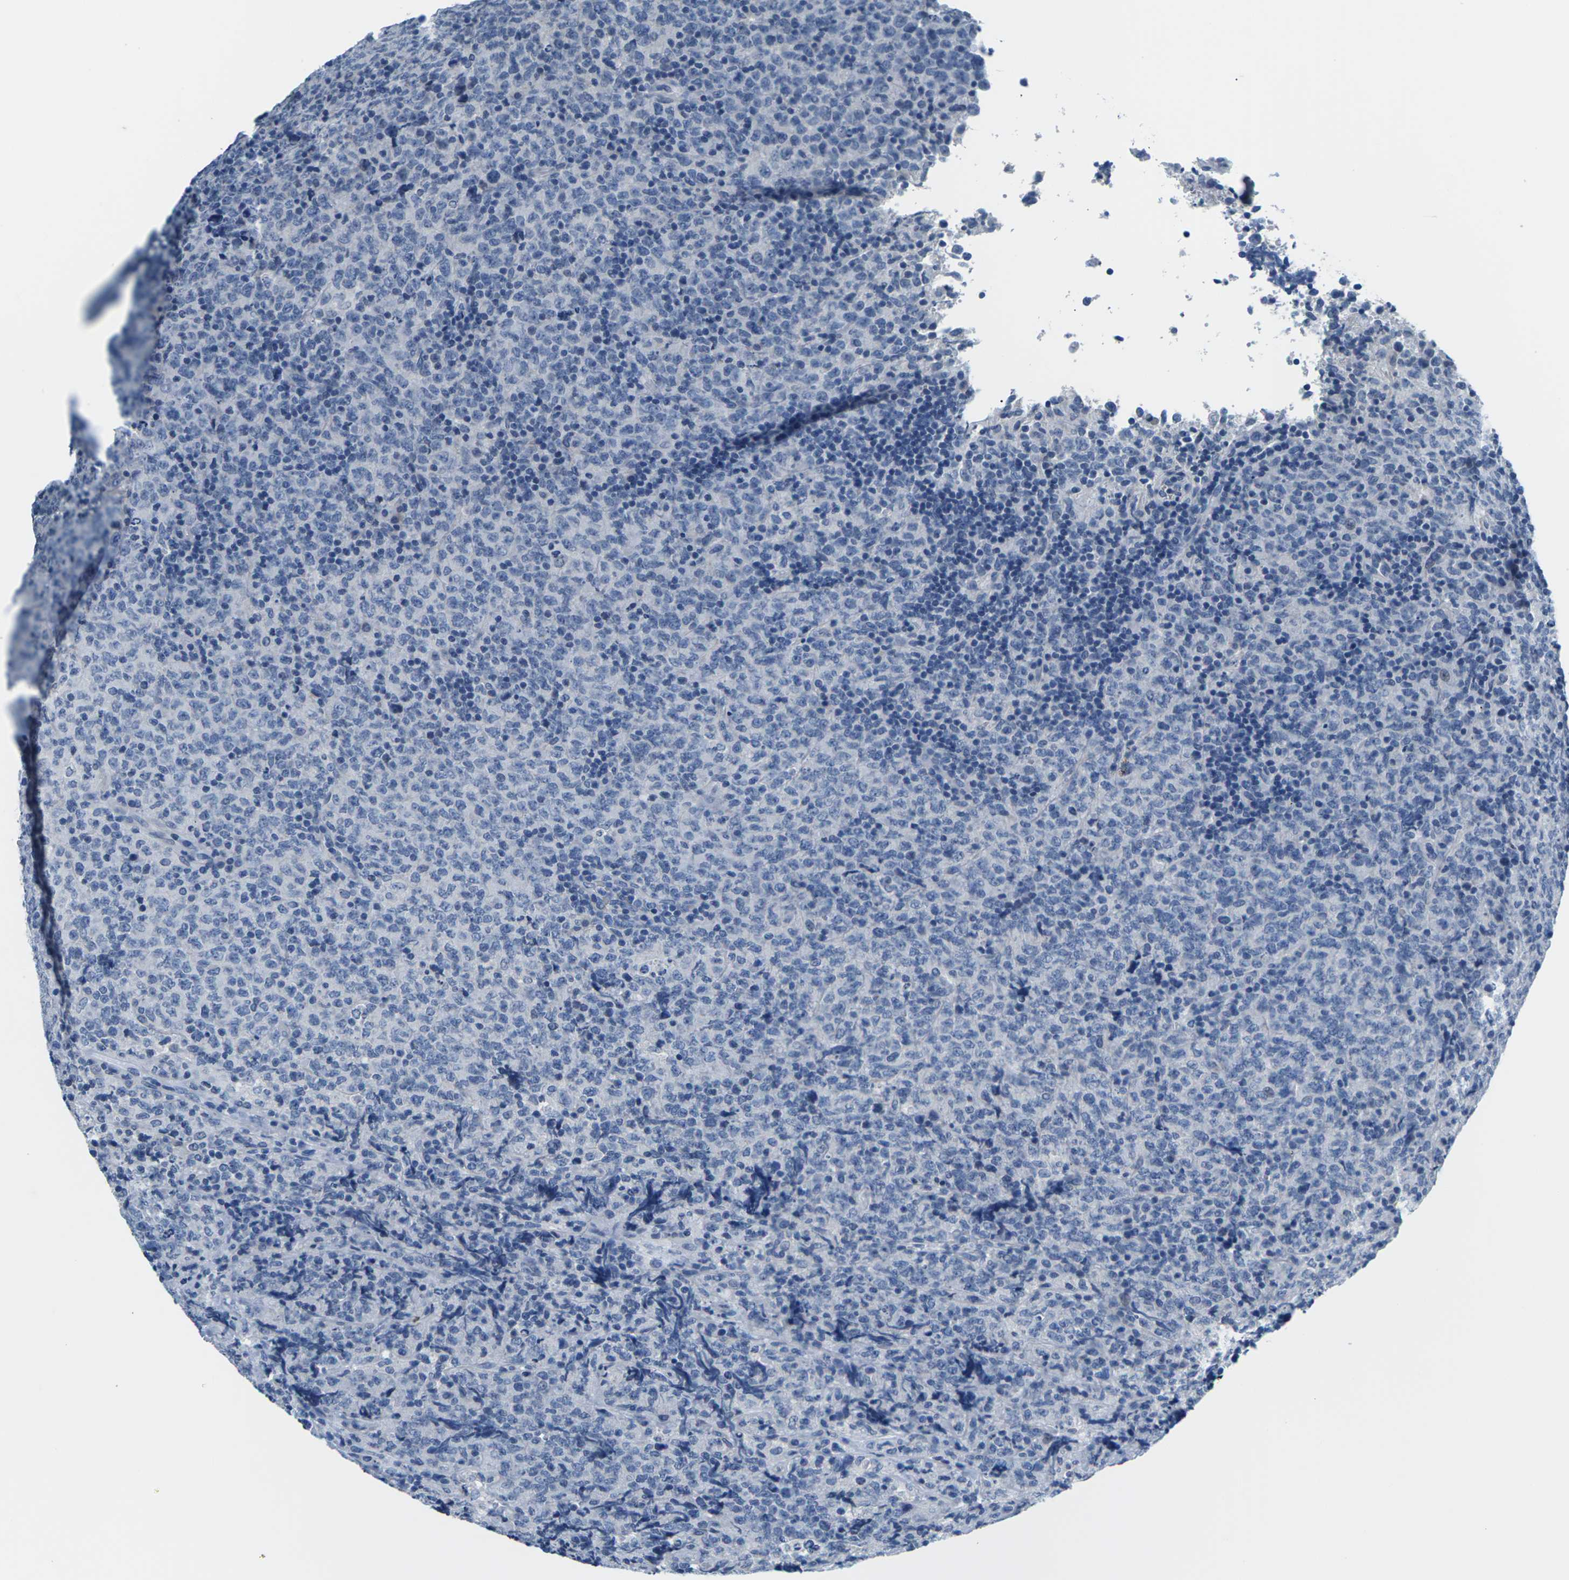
{"staining": {"intensity": "negative", "quantity": "none", "location": "none"}, "tissue": "lymphoma", "cell_type": "Tumor cells", "image_type": "cancer", "snomed": [{"axis": "morphology", "description": "Malignant lymphoma, non-Hodgkin's type, High grade"}, {"axis": "topography", "description": "Tonsil"}], "caption": "Immunohistochemical staining of human high-grade malignant lymphoma, non-Hodgkin's type displays no significant positivity in tumor cells. (Brightfield microscopy of DAB (3,3'-diaminobenzidine) IHC at high magnification).", "gene": "UMOD", "patient": {"sex": "female", "age": 36}}